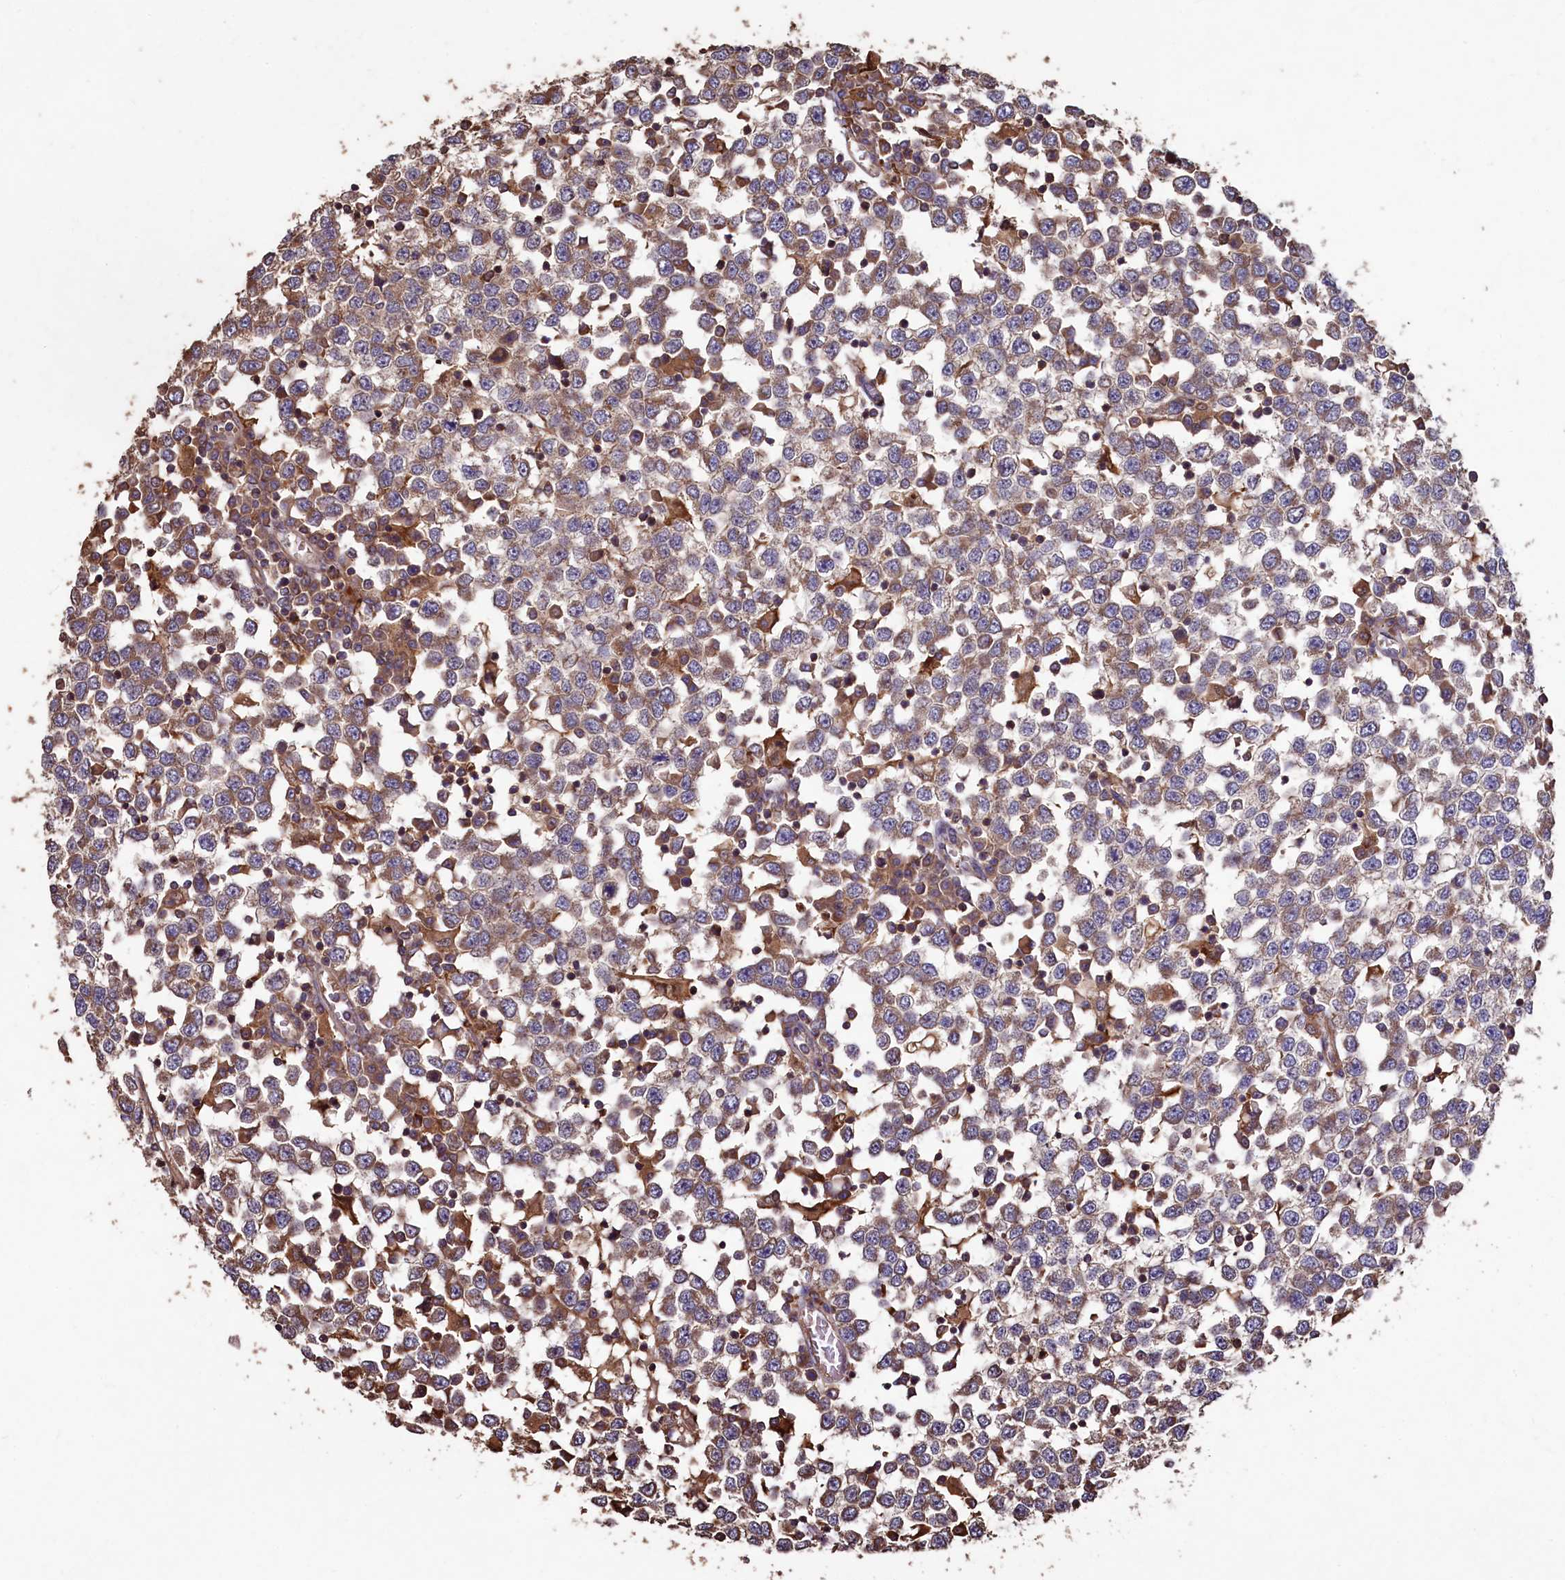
{"staining": {"intensity": "moderate", "quantity": "25%-75%", "location": "cytoplasmic/membranous"}, "tissue": "testis cancer", "cell_type": "Tumor cells", "image_type": "cancer", "snomed": [{"axis": "morphology", "description": "Seminoma, NOS"}, {"axis": "topography", "description": "Testis"}], "caption": "This micrograph exhibits IHC staining of testis seminoma, with medium moderate cytoplasmic/membranous positivity in about 25%-75% of tumor cells.", "gene": "TMEM98", "patient": {"sex": "male", "age": 65}}